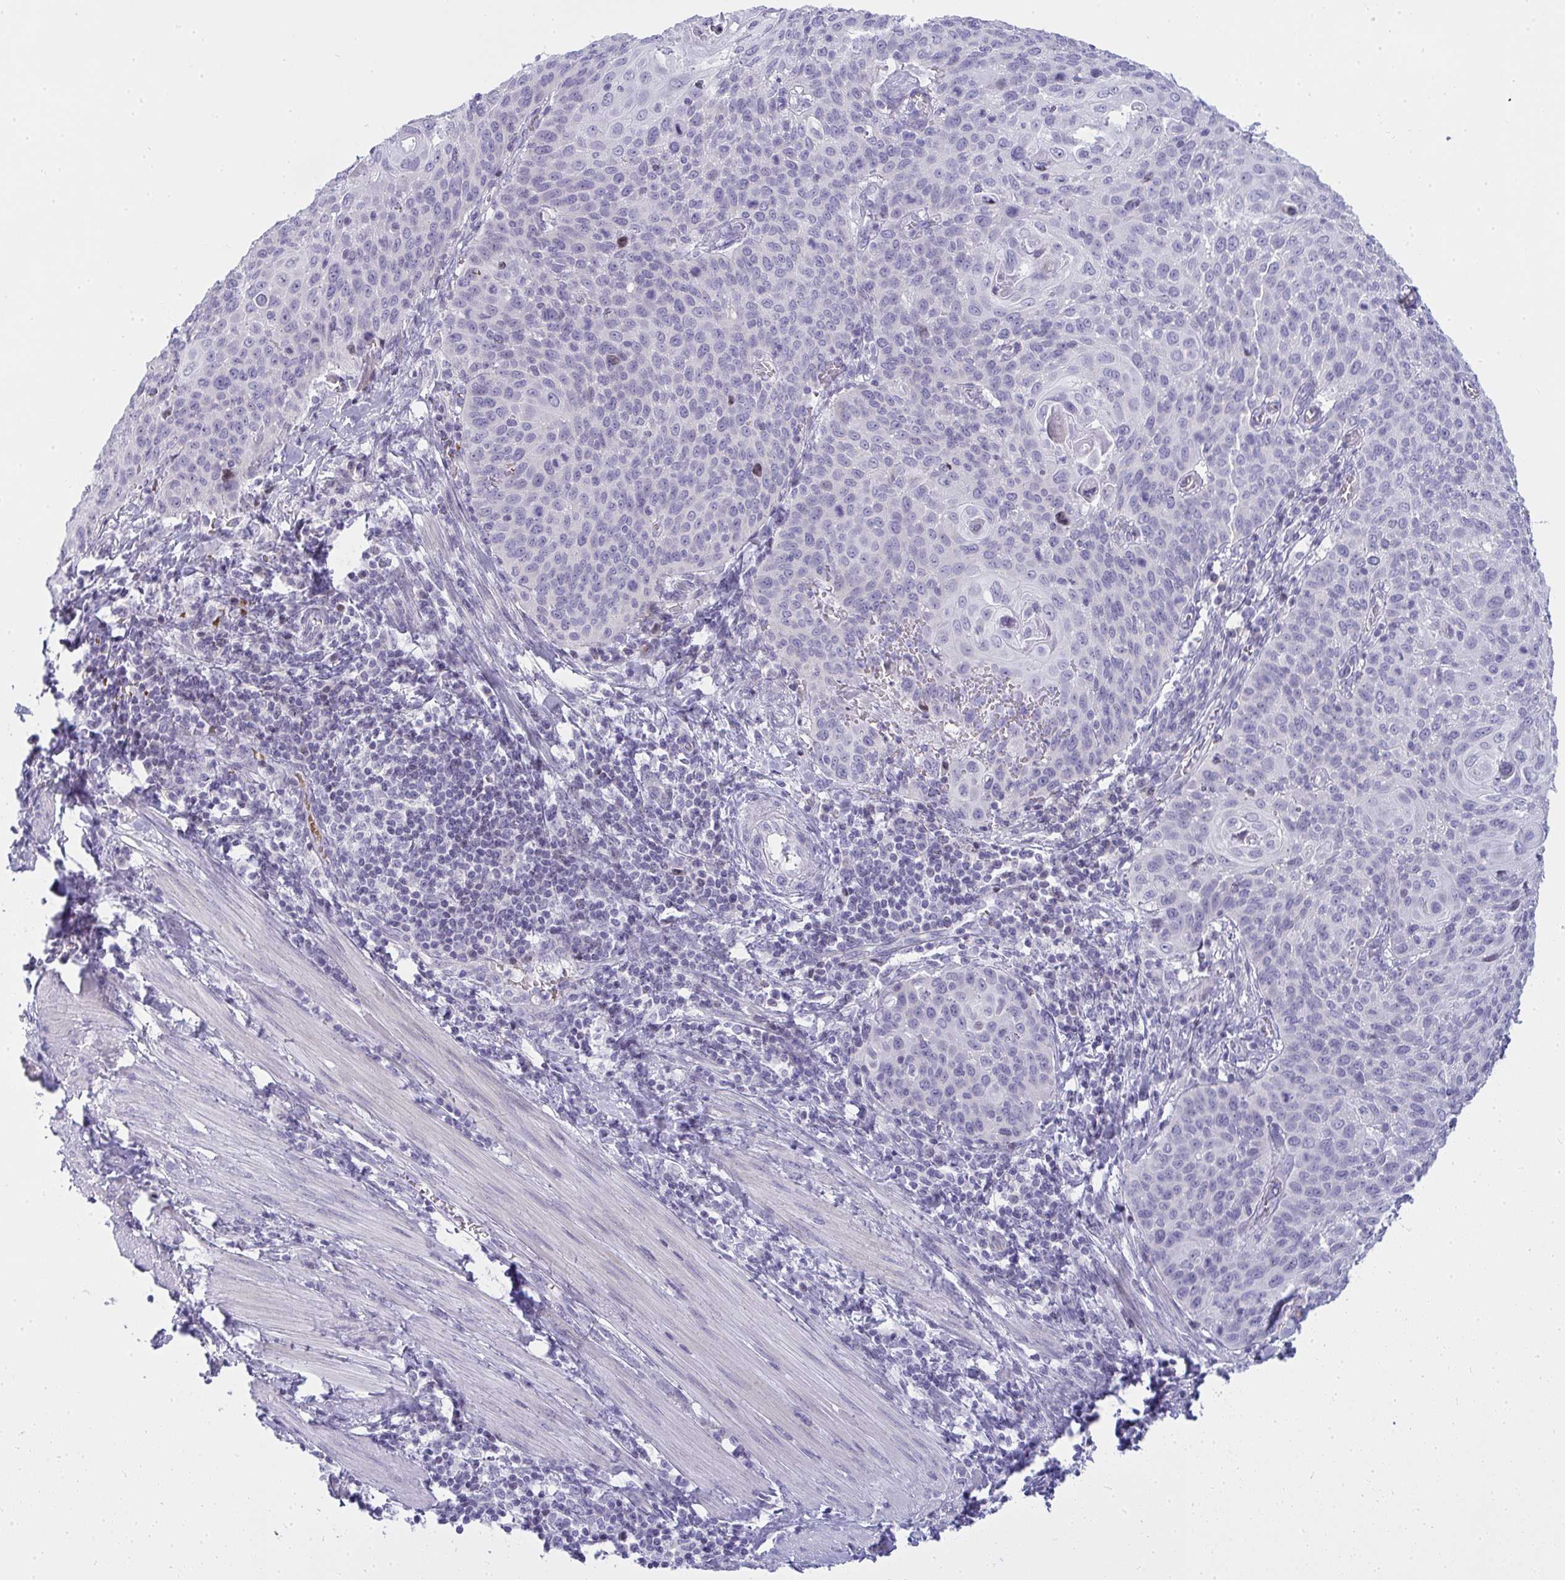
{"staining": {"intensity": "negative", "quantity": "none", "location": "none"}, "tissue": "cervical cancer", "cell_type": "Tumor cells", "image_type": "cancer", "snomed": [{"axis": "morphology", "description": "Squamous cell carcinoma, NOS"}, {"axis": "topography", "description": "Cervix"}], "caption": "Immunohistochemistry (IHC) micrograph of human cervical squamous cell carcinoma stained for a protein (brown), which reveals no expression in tumor cells.", "gene": "ZNF182", "patient": {"sex": "female", "age": 65}}